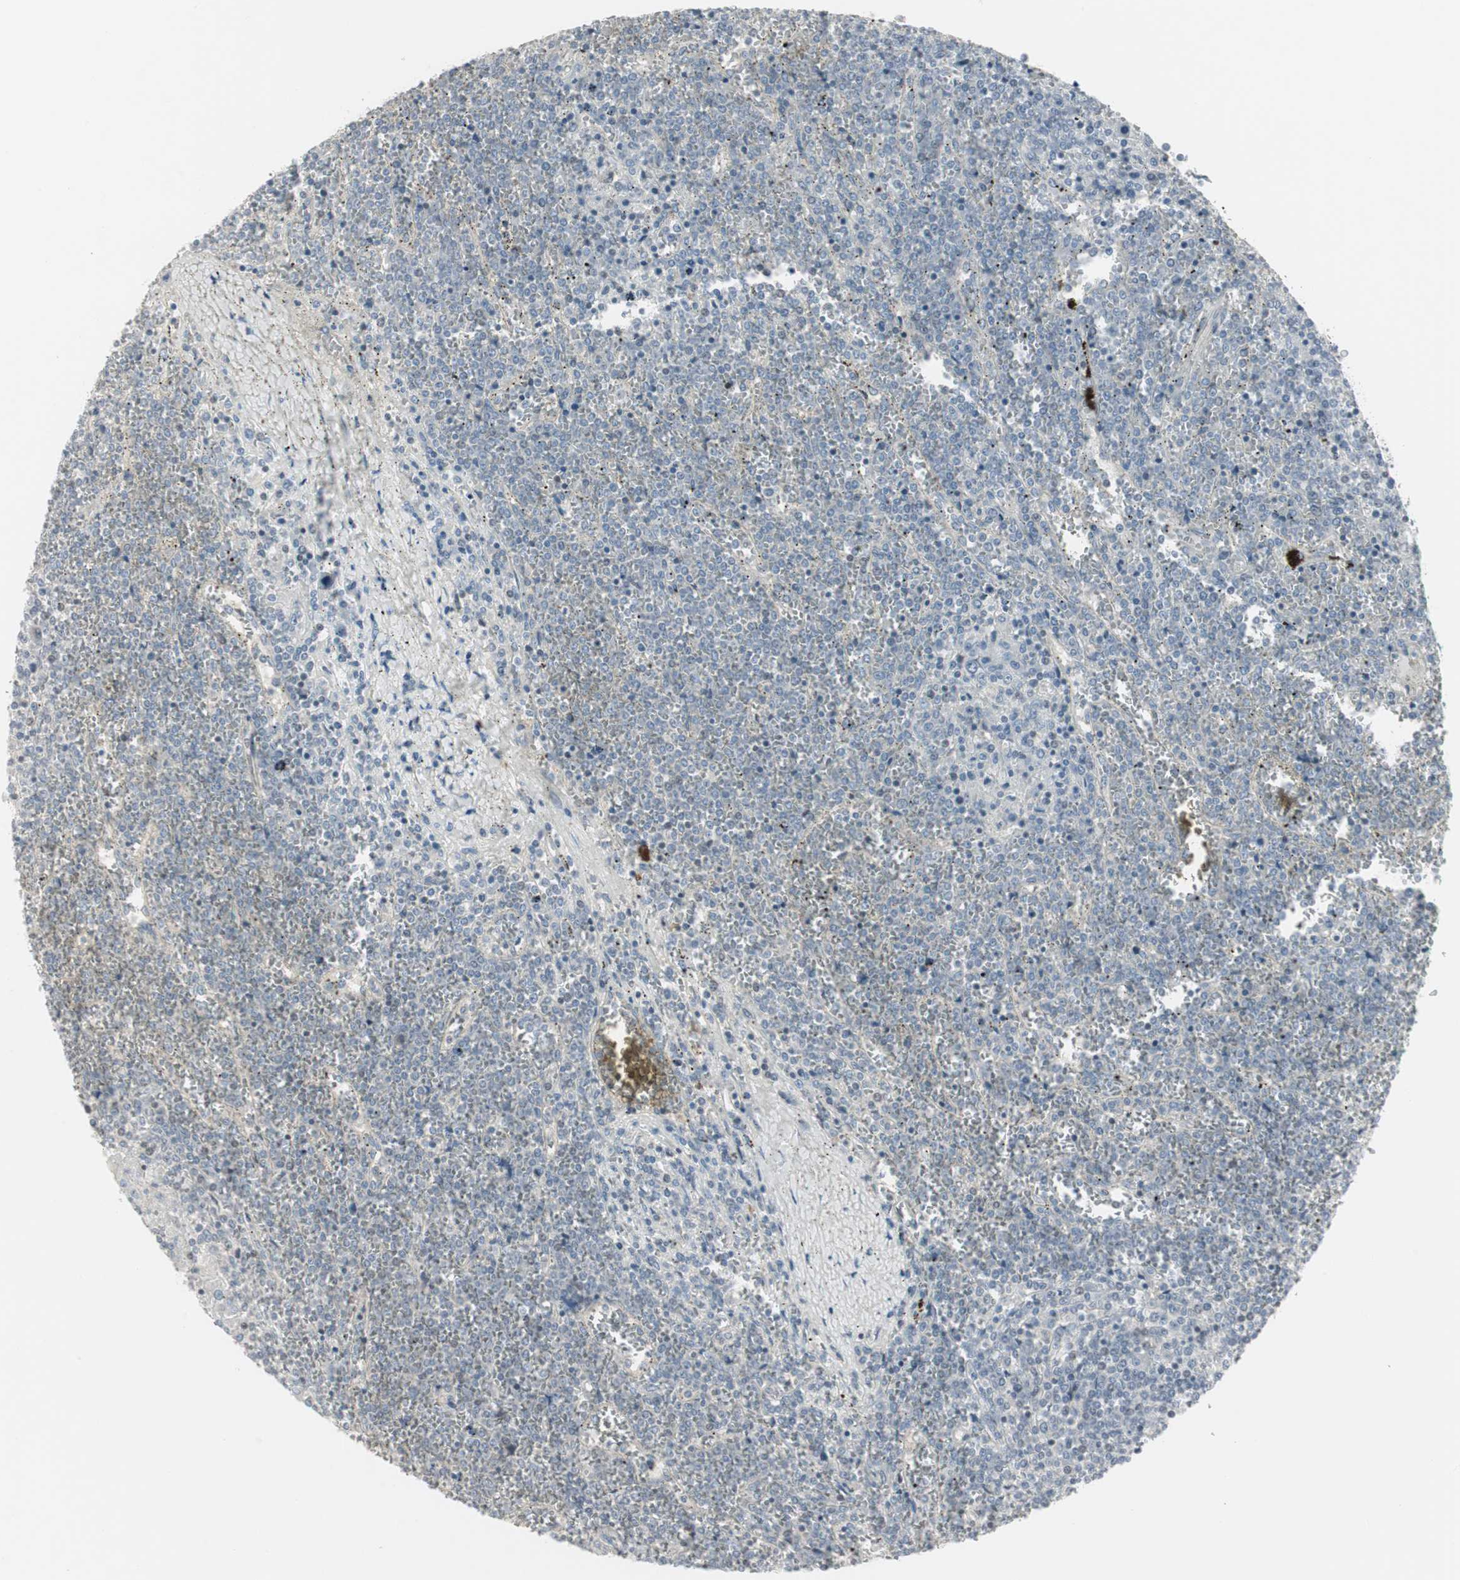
{"staining": {"intensity": "negative", "quantity": "none", "location": "none"}, "tissue": "lymphoma", "cell_type": "Tumor cells", "image_type": "cancer", "snomed": [{"axis": "morphology", "description": "Malignant lymphoma, non-Hodgkin's type, Low grade"}, {"axis": "topography", "description": "Spleen"}], "caption": "Image shows no significant protein positivity in tumor cells of malignant lymphoma, non-Hodgkin's type (low-grade). (Brightfield microscopy of DAB immunohistochemistry (IHC) at high magnification).", "gene": "DMPK", "patient": {"sex": "female", "age": 19}}